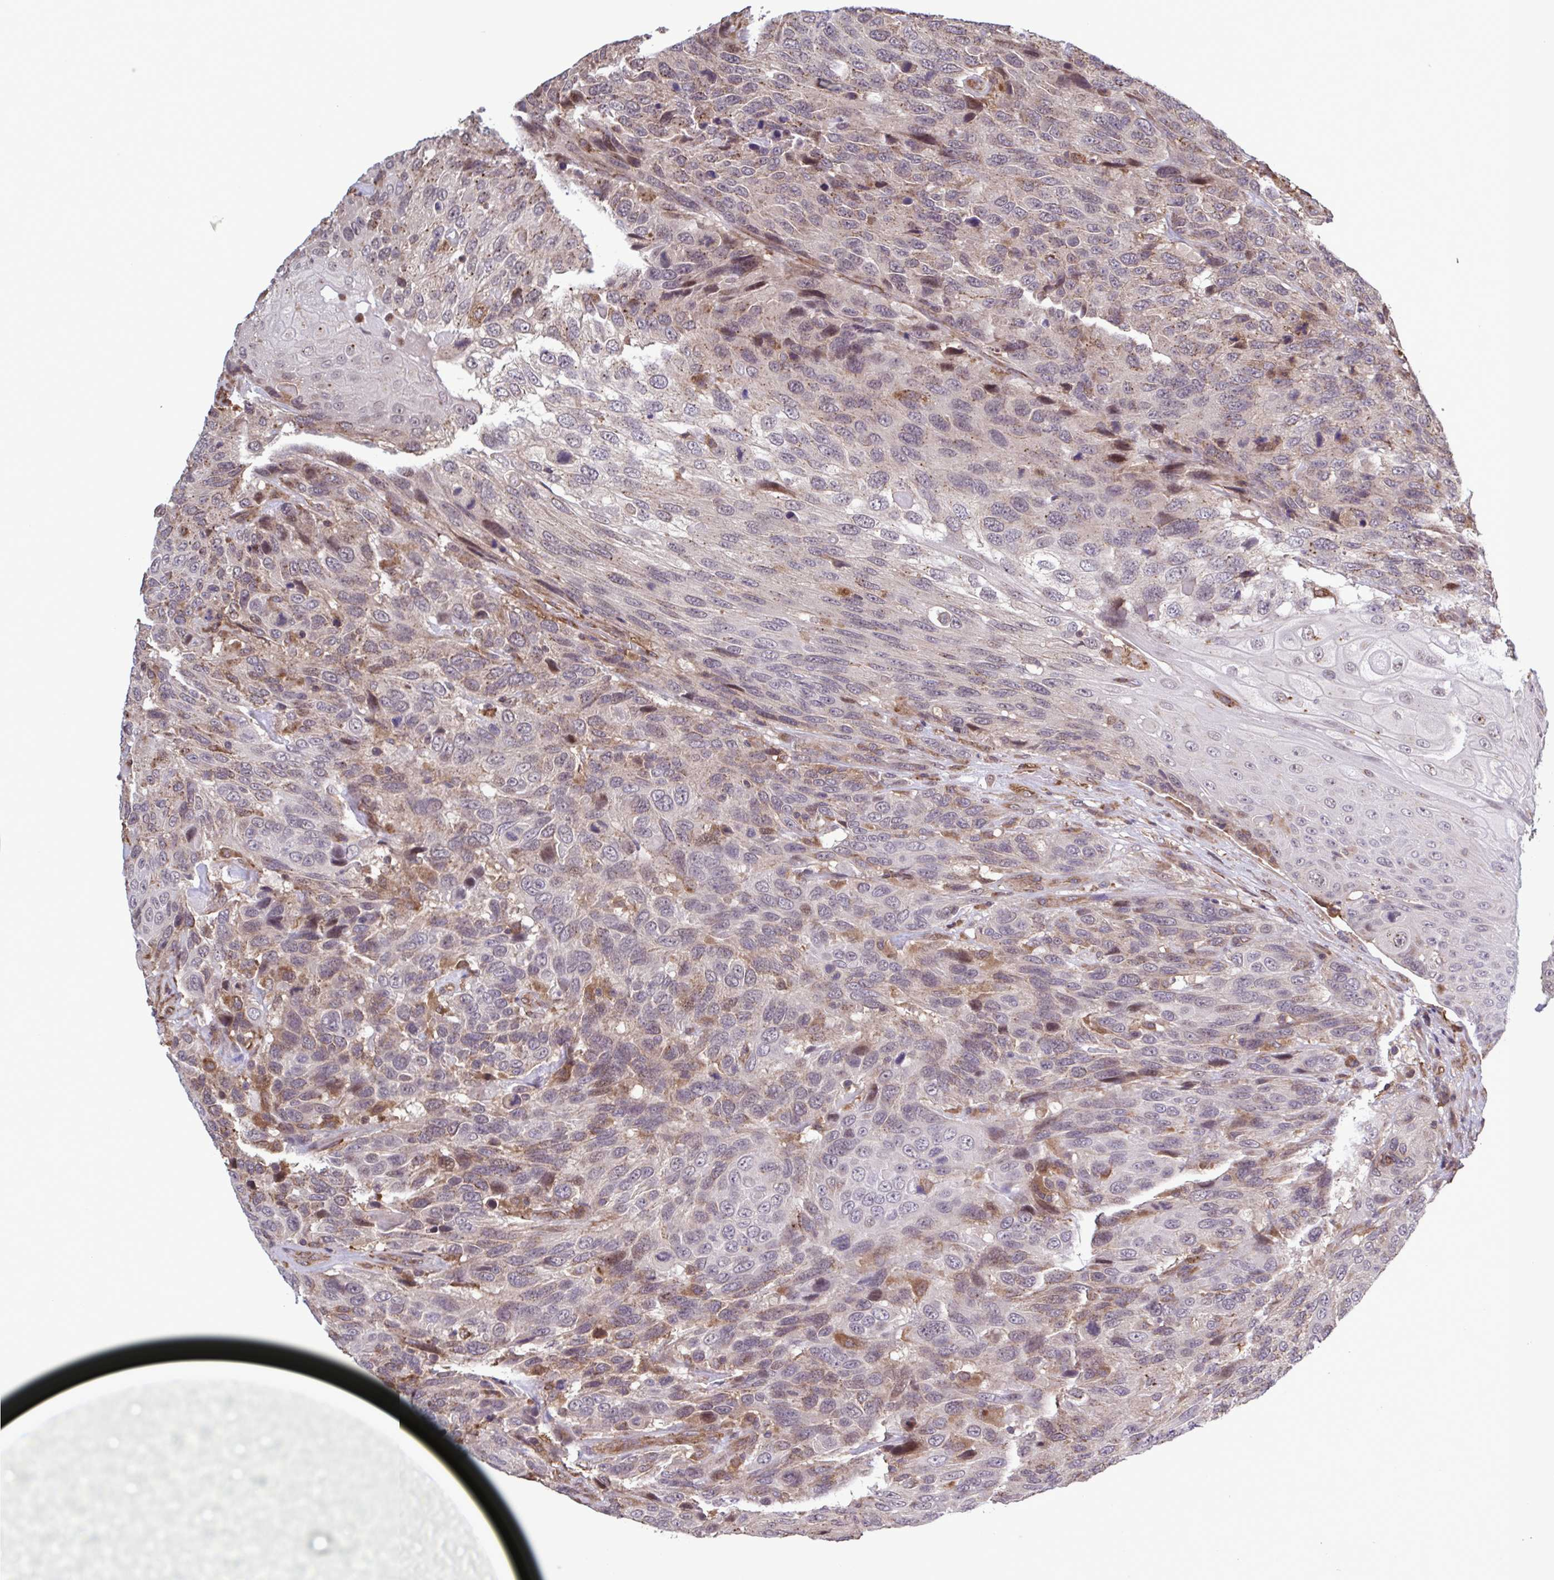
{"staining": {"intensity": "weak", "quantity": "<25%", "location": "cytoplasmic/membranous,nuclear"}, "tissue": "urothelial cancer", "cell_type": "Tumor cells", "image_type": "cancer", "snomed": [{"axis": "morphology", "description": "Urothelial carcinoma, High grade"}, {"axis": "topography", "description": "Urinary bladder"}], "caption": "There is no significant staining in tumor cells of urothelial cancer. Brightfield microscopy of IHC stained with DAB (3,3'-diaminobenzidine) (brown) and hematoxylin (blue), captured at high magnification.", "gene": "ZNF200", "patient": {"sex": "female", "age": 70}}